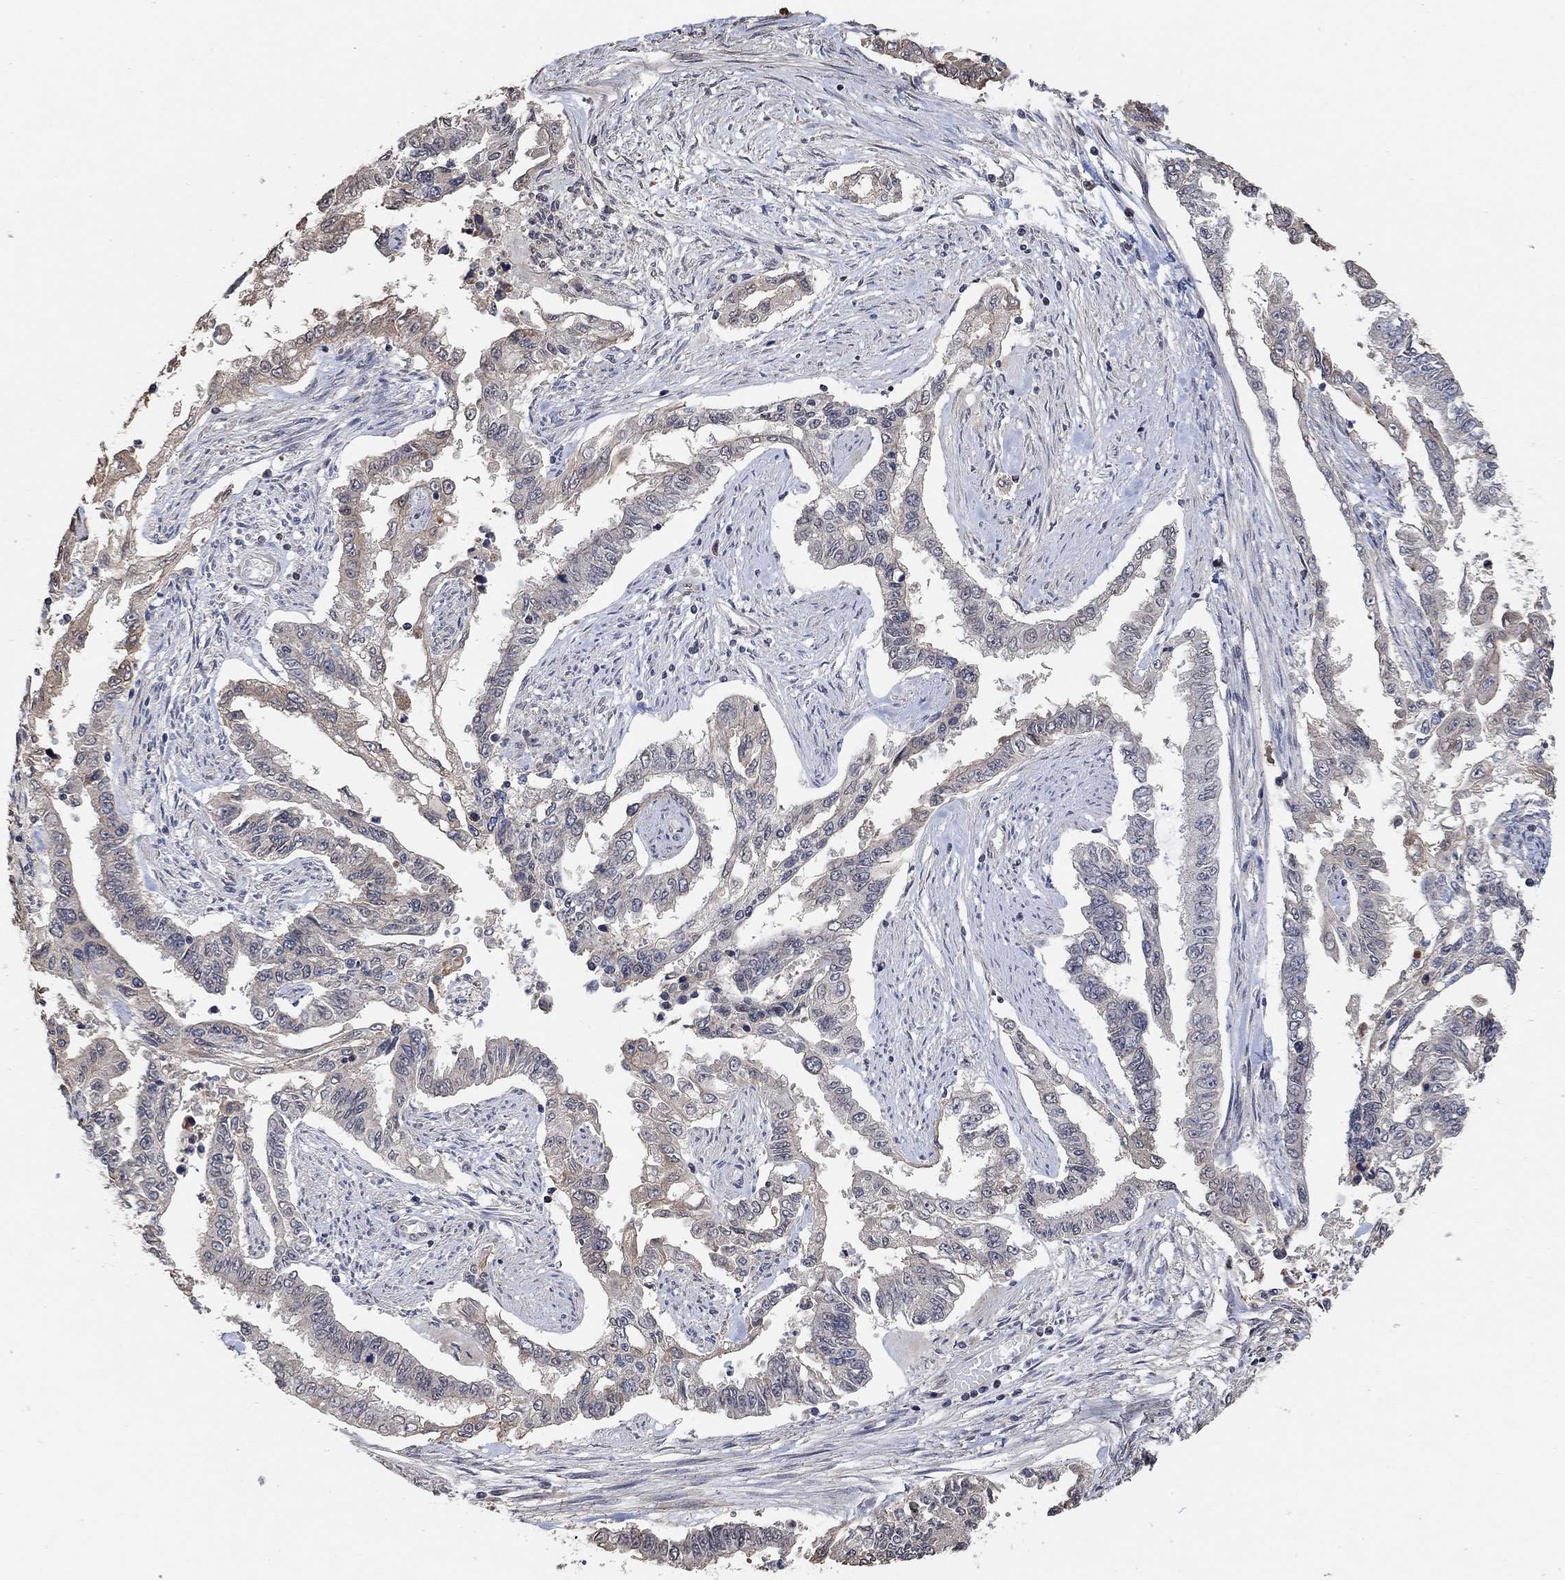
{"staining": {"intensity": "weak", "quantity": "<25%", "location": "cytoplasmic/membranous"}, "tissue": "endometrial cancer", "cell_type": "Tumor cells", "image_type": "cancer", "snomed": [{"axis": "morphology", "description": "Adenocarcinoma, NOS"}, {"axis": "topography", "description": "Uterus"}], "caption": "IHC of human endometrial cancer exhibits no staining in tumor cells.", "gene": "UNC5B", "patient": {"sex": "female", "age": 59}}